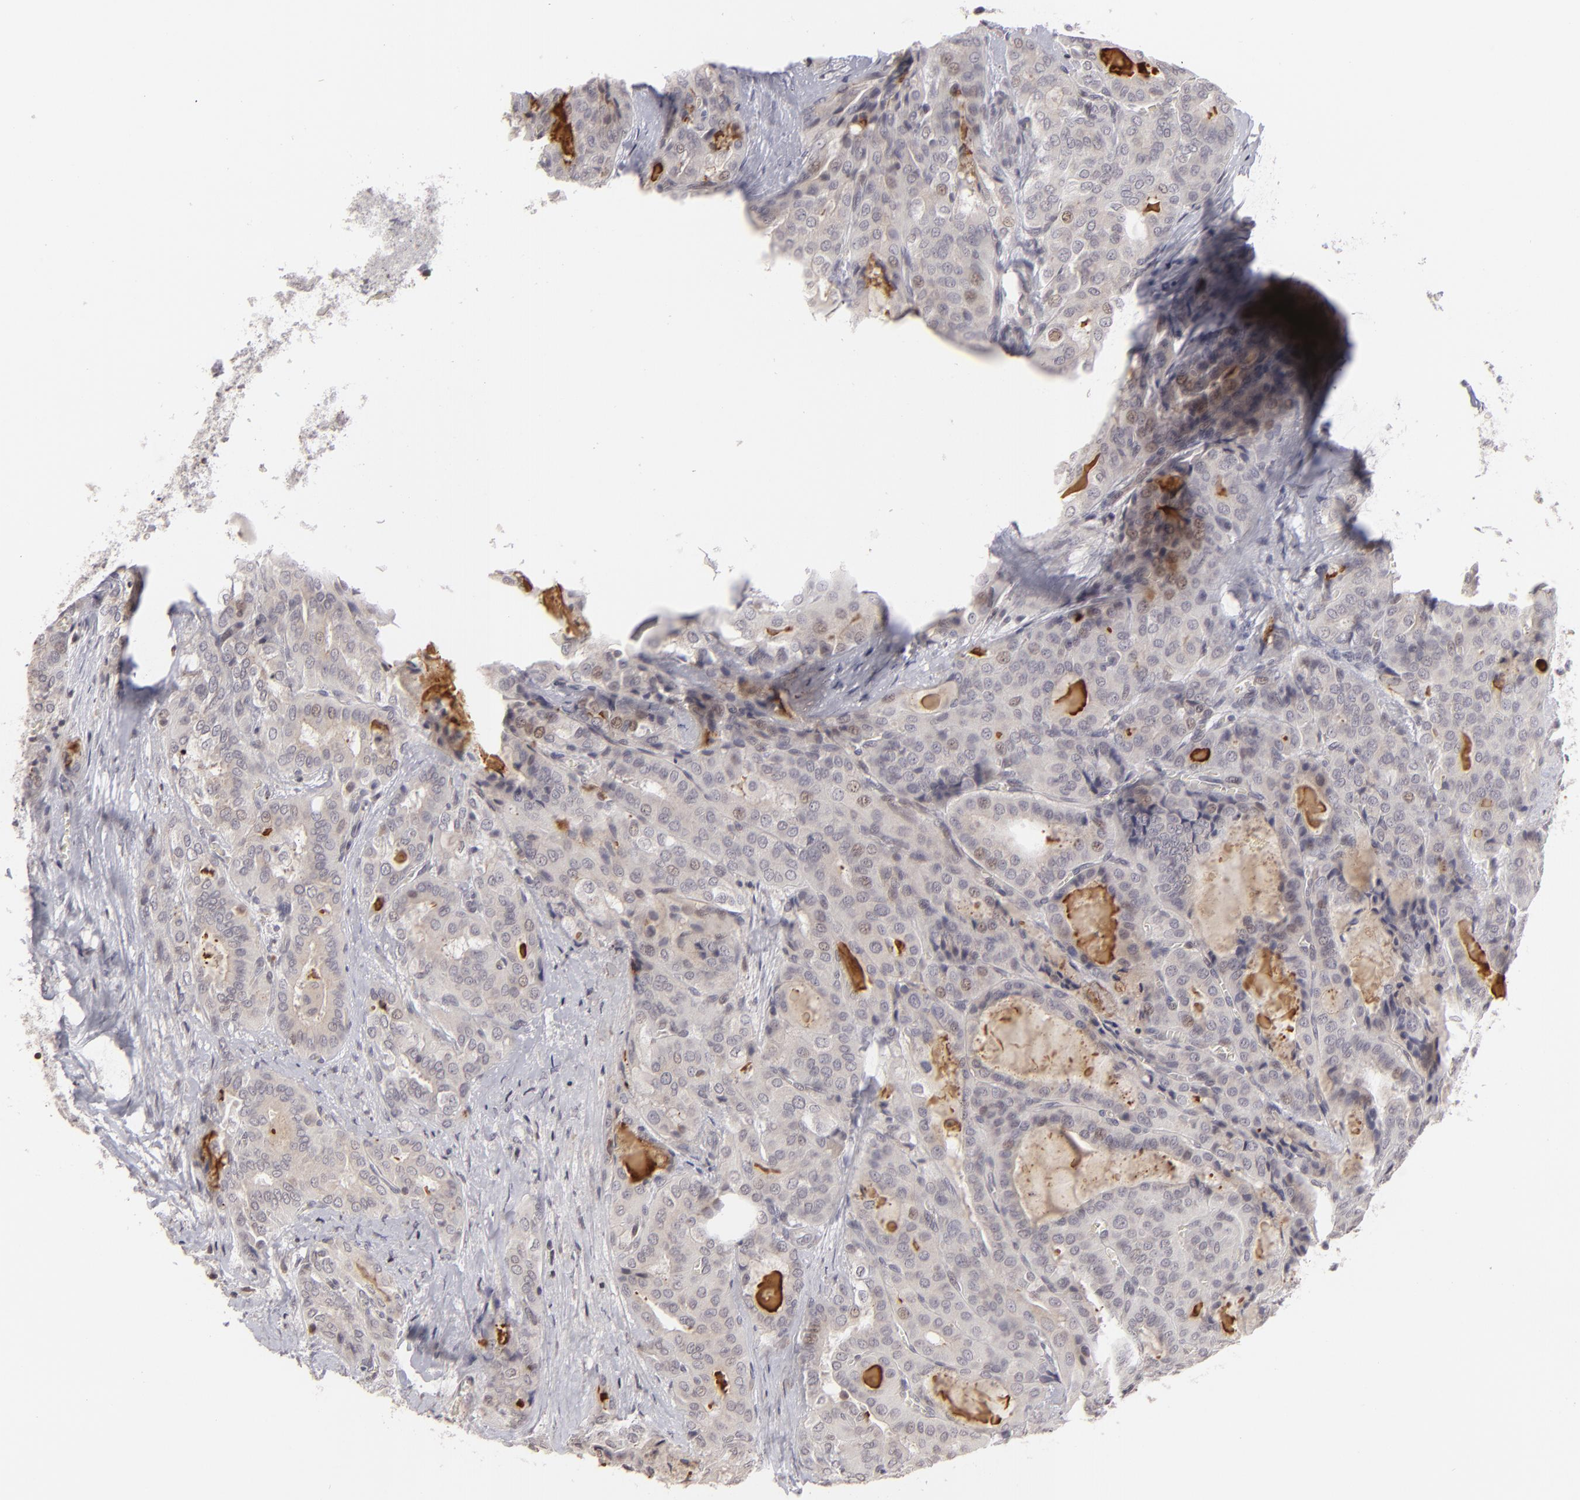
{"staining": {"intensity": "negative", "quantity": "none", "location": "none"}, "tissue": "thyroid cancer", "cell_type": "Tumor cells", "image_type": "cancer", "snomed": [{"axis": "morphology", "description": "Papillary adenocarcinoma, NOS"}, {"axis": "topography", "description": "Thyroid gland"}], "caption": "Immunohistochemical staining of thyroid papillary adenocarcinoma reveals no significant positivity in tumor cells.", "gene": "CLDN2", "patient": {"sex": "female", "age": 71}}